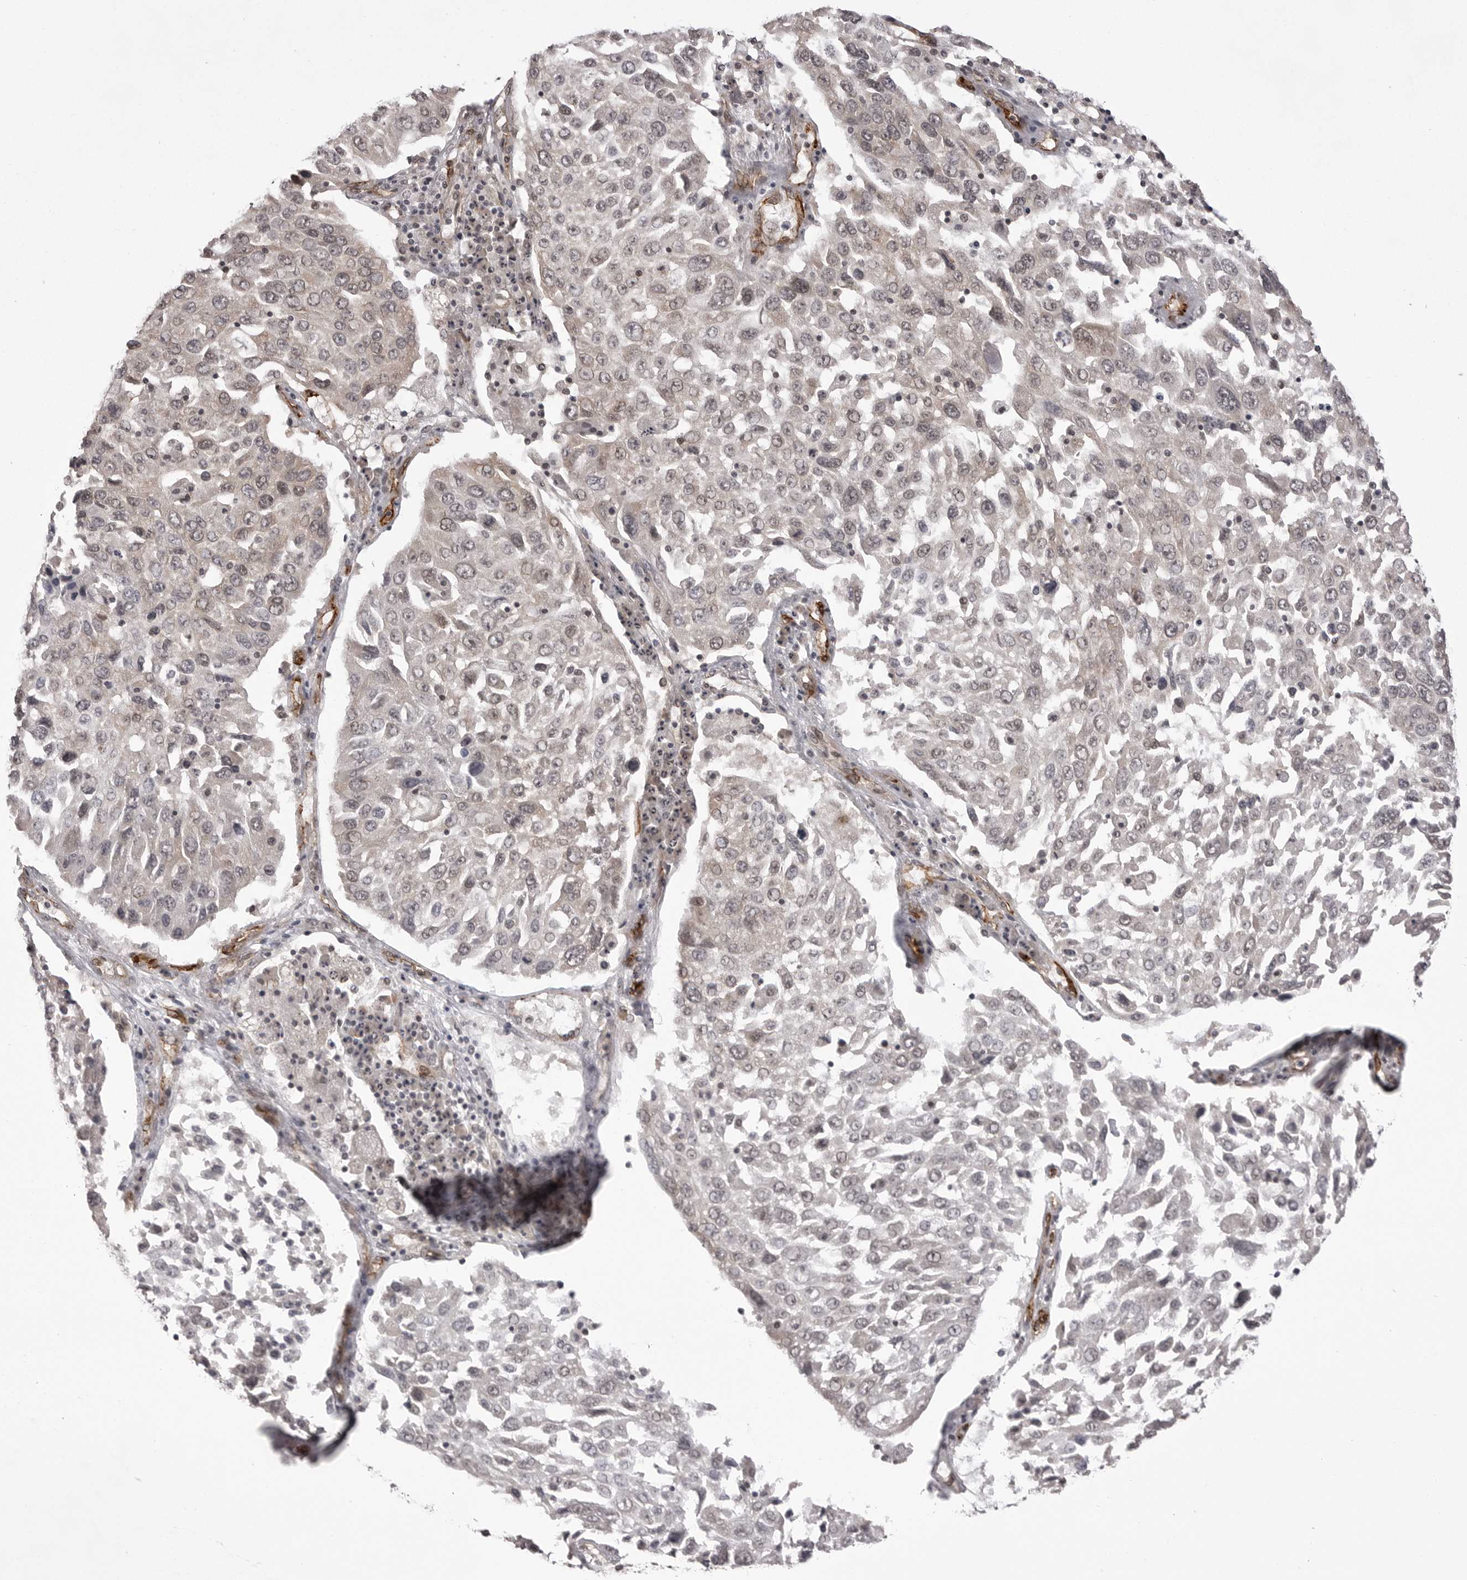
{"staining": {"intensity": "weak", "quantity": "<25%", "location": "cytoplasmic/membranous,nuclear"}, "tissue": "lung cancer", "cell_type": "Tumor cells", "image_type": "cancer", "snomed": [{"axis": "morphology", "description": "Squamous cell carcinoma, NOS"}, {"axis": "topography", "description": "Lung"}], "caption": "IHC histopathology image of human lung squamous cell carcinoma stained for a protein (brown), which displays no staining in tumor cells.", "gene": "SORBS1", "patient": {"sex": "male", "age": 65}}